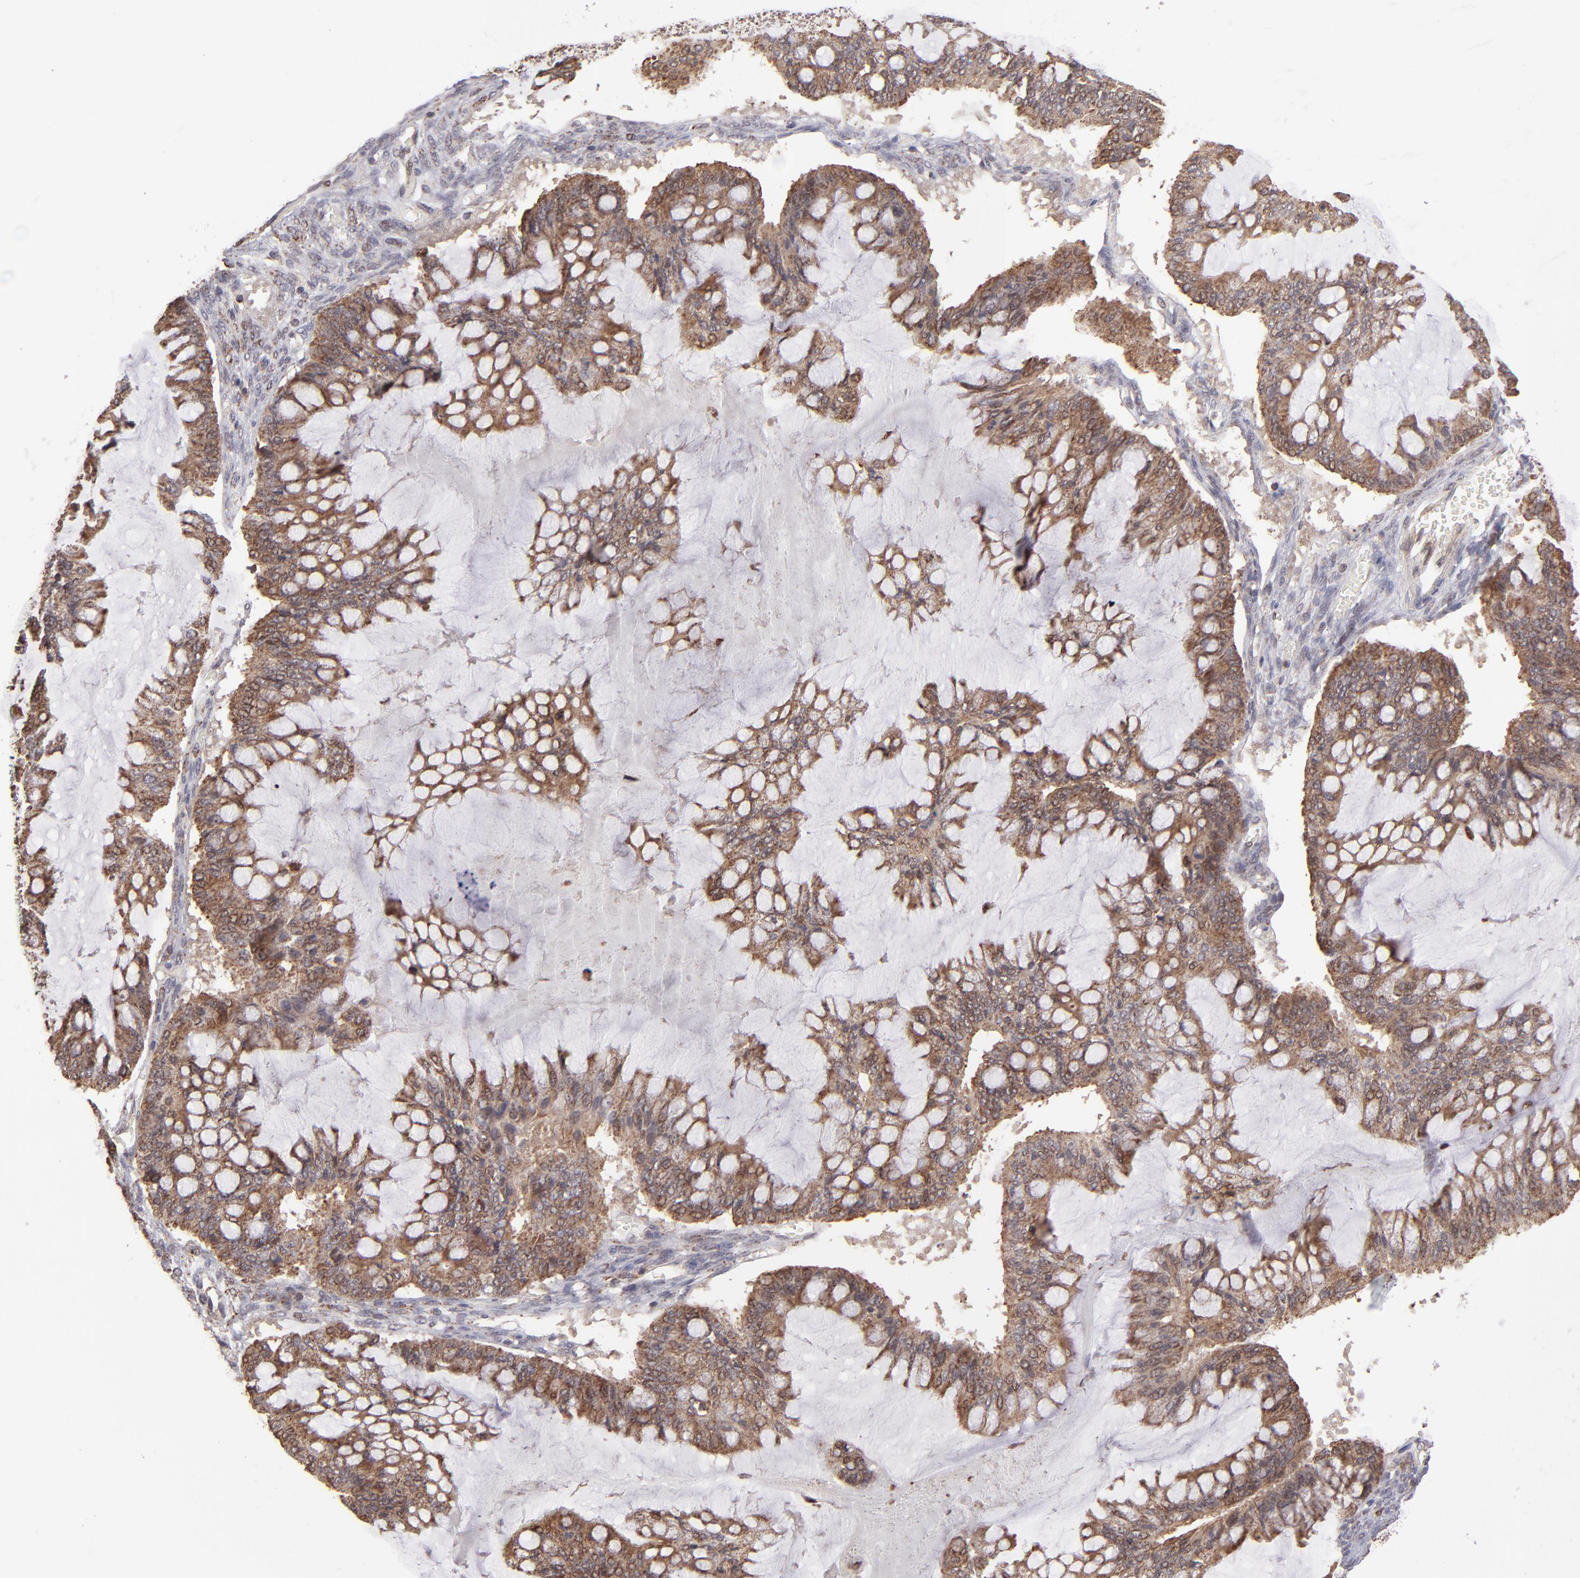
{"staining": {"intensity": "moderate", "quantity": ">75%", "location": "cytoplasmic/membranous"}, "tissue": "ovarian cancer", "cell_type": "Tumor cells", "image_type": "cancer", "snomed": [{"axis": "morphology", "description": "Cystadenocarcinoma, mucinous, NOS"}, {"axis": "topography", "description": "Ovary"}], "caption": "A photomicrograph showing moderate cytoplasmic/membranous expression in about >75% of tumor cells in mucinous cystadenocarcinoma (ovarian), as visualized by brown immunohistochemical staining.", "gene": "SLC15A1", "patient": {"sex": "female", "age": 73}}